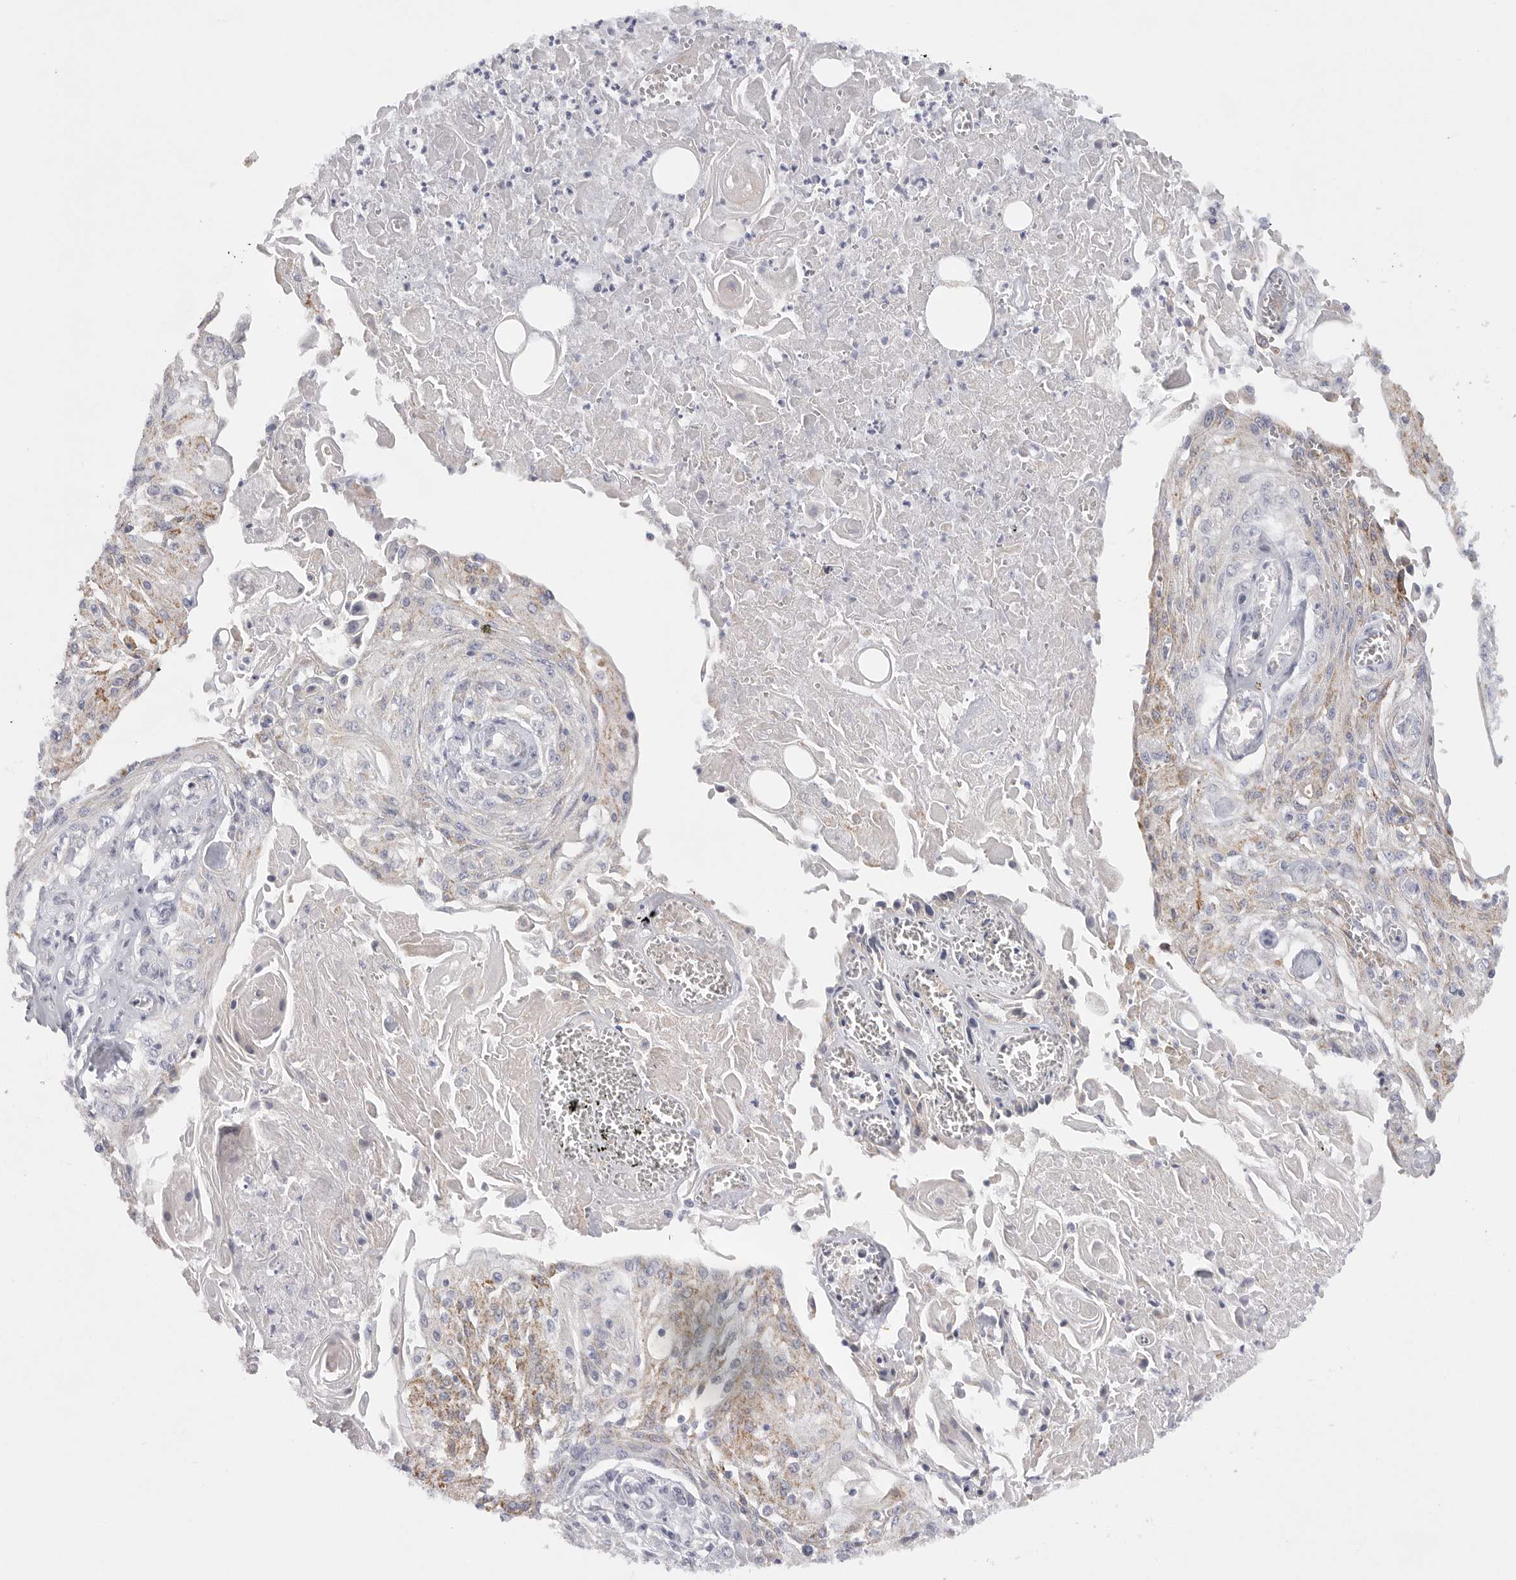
{"staining": {"intensity": "moderate", "quantity": "<25%", "location": "cytoplasmic/membranous"}, "tissue": "skin cancer", "cell_type": "Tumor cells", "image_type": "cancer", "snomed": [{"axis": "morphology", "description": "Squamous cell carcinoma, NOS"}, {"axis": "morphology", "description": "Squamous cell carcinoma, metastatic, NOS"}, {"axis": "topography", "description": "Skin"}, {"axis": "topography", "description": "Lymph node"}], "caption": "Approximately <25% of tumor cells in skin cancer (squamous cell carcinoma) exhibit moderate cytoplasmic/membranous protein expression as visualized by brown immunohistochemical staining.", "gene": "ELP3", "patient": {"sex": "male", "age": 75}}